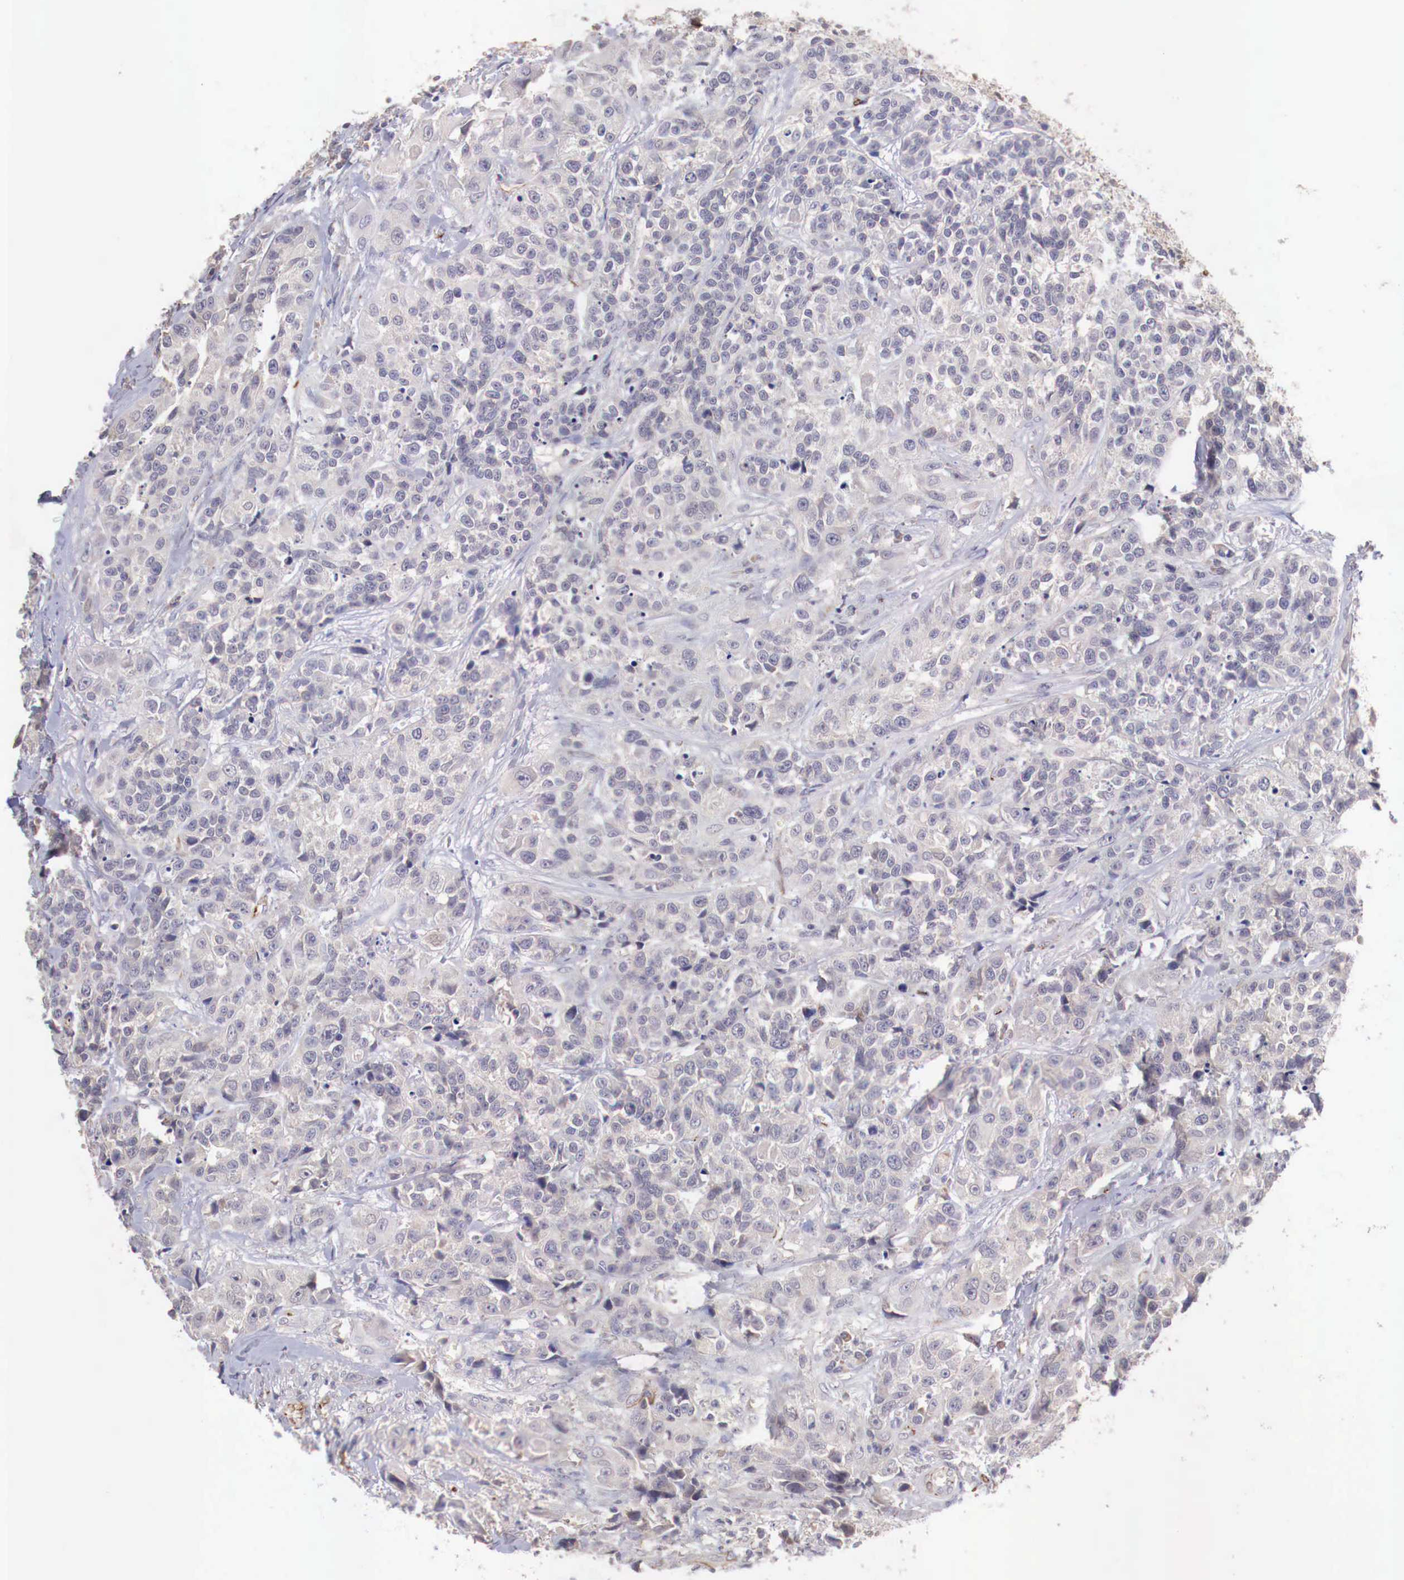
{"staining": {"intensity": "negative", "quantity": "none", "location": "none"}, "tissue": "urothelial cancer", "cell_type": "Tumor cells", "image_type": "cancer", "snomed": [{"axis": "morphology", "description": "Urothelial carcinoma, High grade"}, {"axis": "topography", "description": "Urinary bladder"}], "caption": "An image of human high-grade urothelial carcinoma is negative for staining in tumor cells. (Brightfield microscopy of DAB IHC at high magnification).", "gene": "WT1", "patient": {"sex": "female", "age": 81}}